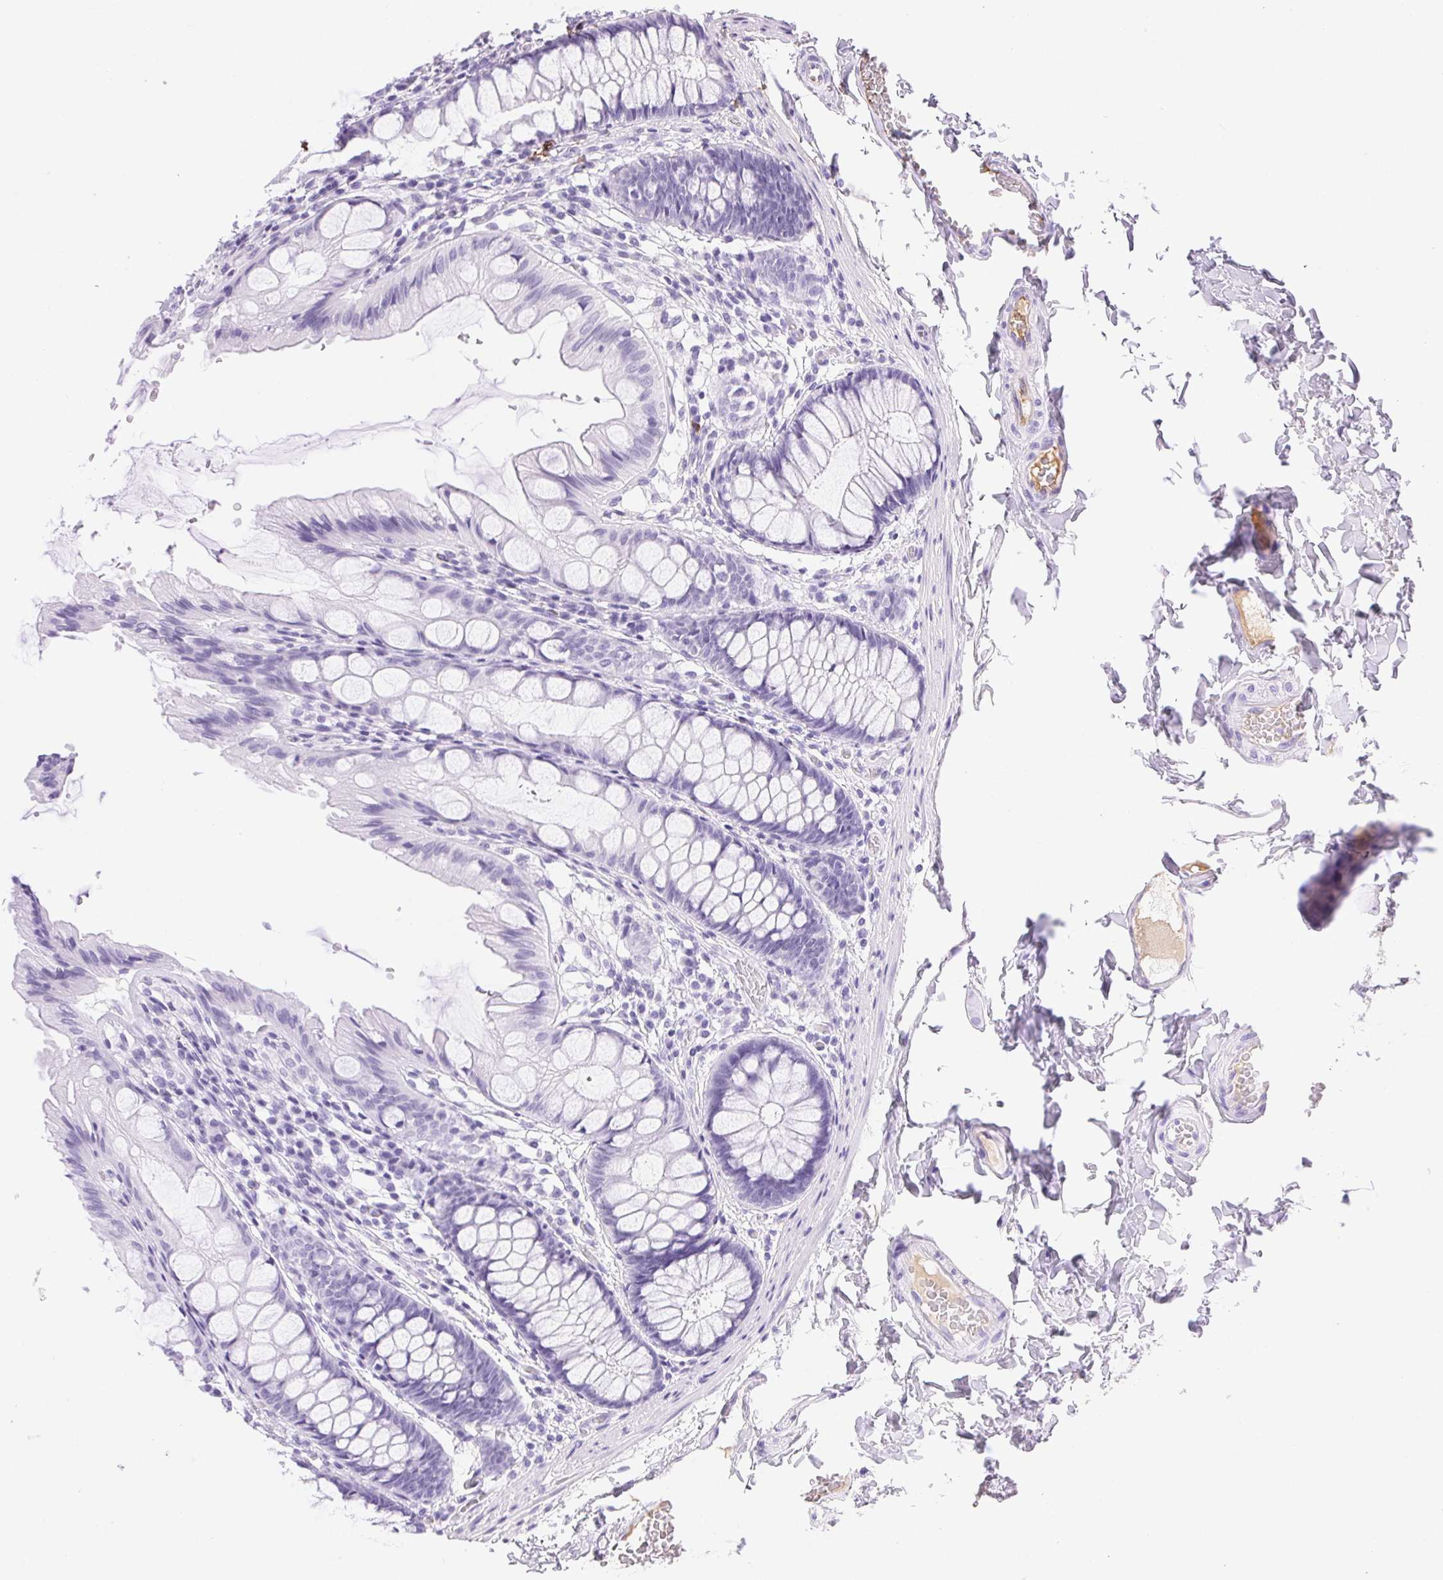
{"staining": {"intensity": "negative", "quantity": "none", "location": "none"}, "tissue": "colon", "cell_type": "Endothelial cells", "image_type": "normal", "snomed": [{"axis": "morphology", "description": "Normal tissue, NOS"}, {"axis": "topography", "description": "Colon"}], "caption": "Immunohistochemistry (IHC) histopathology image of benign colon: human colon stained with DAB demonstrates no significant protein positivity in endothelial cells. (DAB (3,3'-diaminobenzidine) immunohistochemistry with hematoxylin counter stain).", "gene": "FGA", "patient": {"sex": "male", "age": 47}}